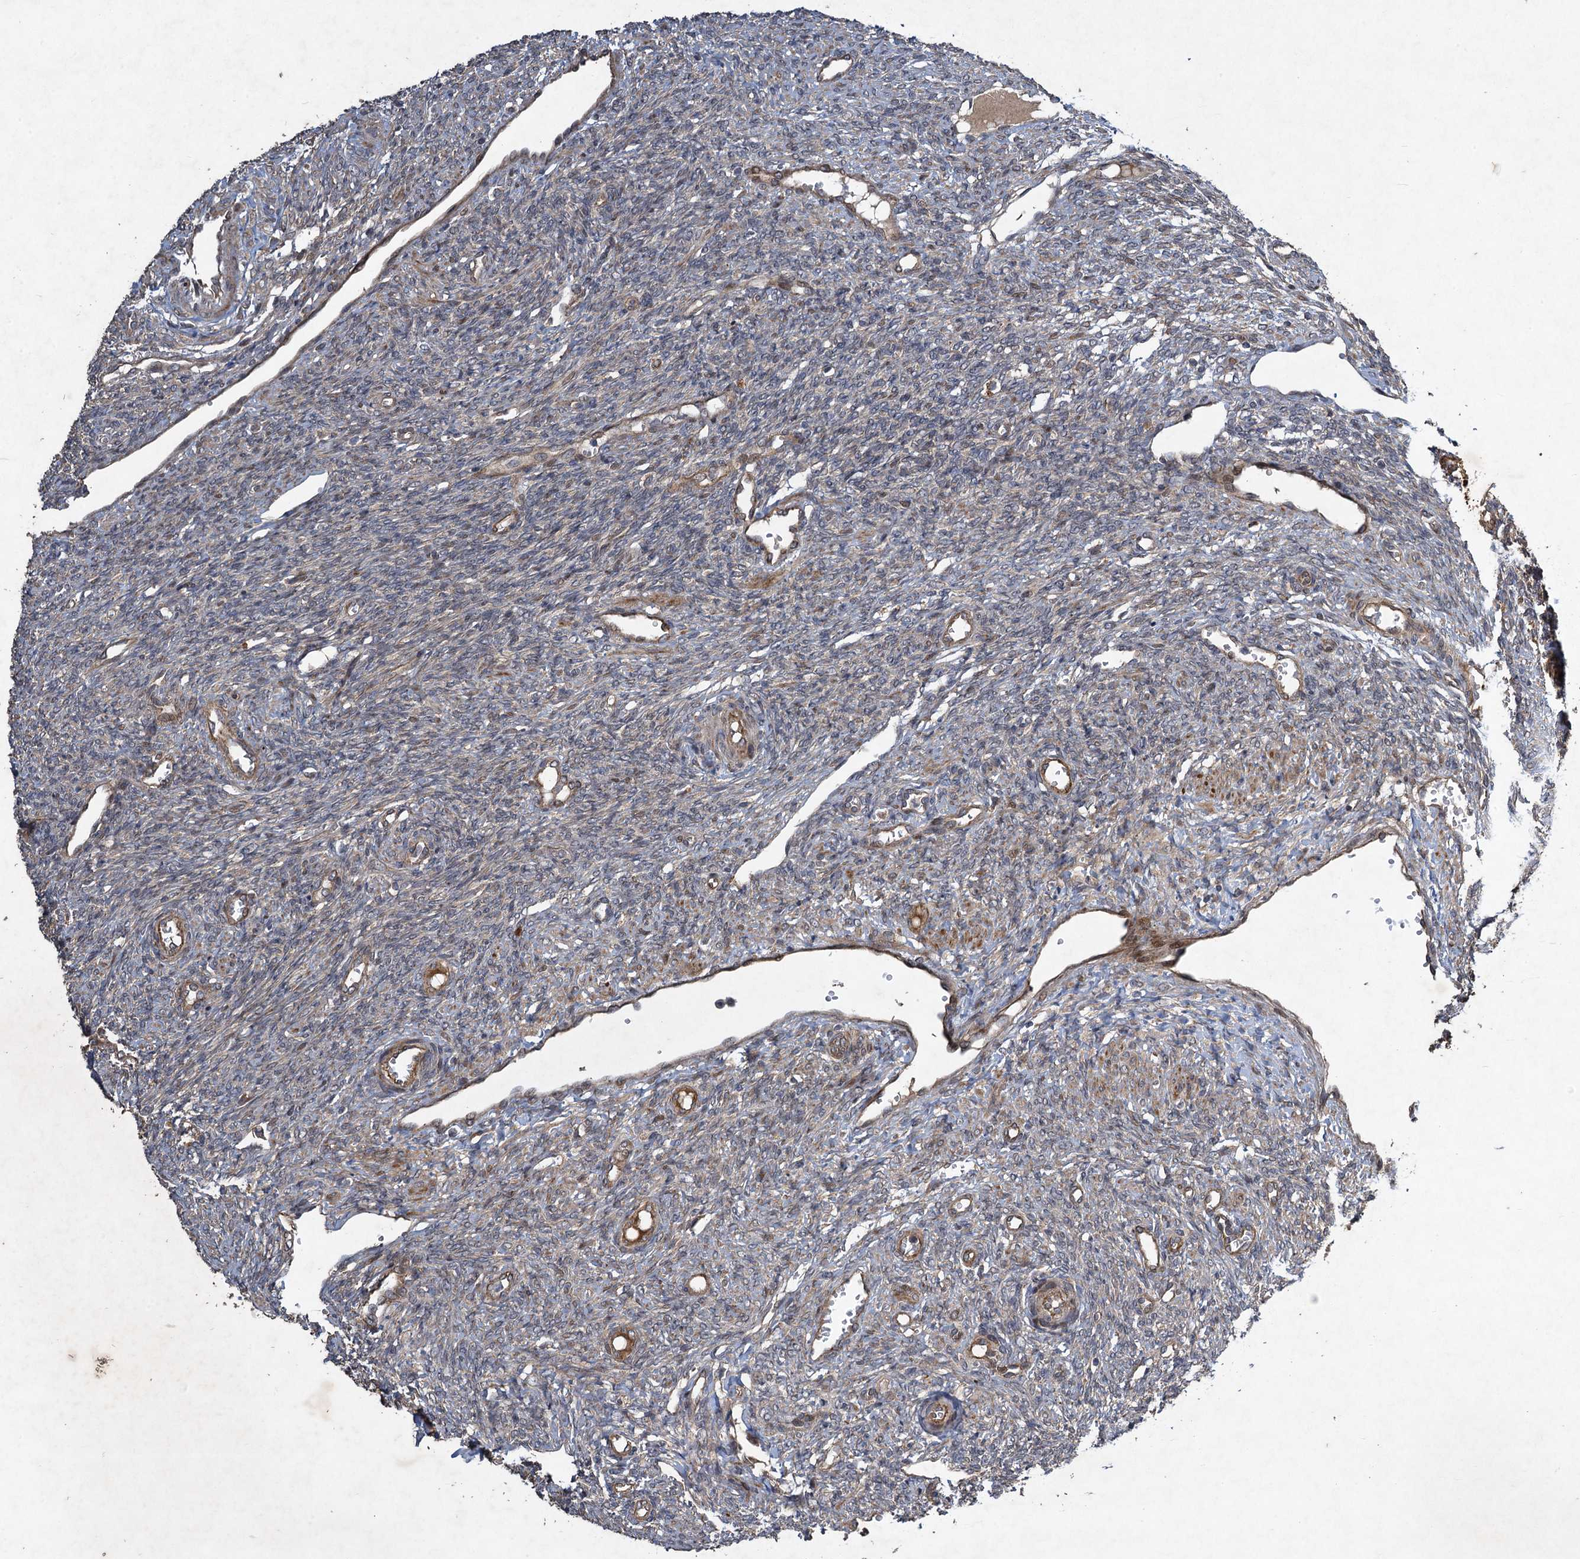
{"staining": {"intensity": "weak", "quantity": ">75%", "location": "cytoplasmic/membranous"}, "tissue": "ovary", "cell_type": "Follicle cells", "image_type": "normal", "snomed": [{"axis": "morphology", "description": "Normal tissue, NOS"}, {"axis": "topography", "description": "Ovary"}], "caption": "Brown immunohistochemical staining in normal ovary reveals weak cytoplasmic/membranous expression in about >75% of follicle cells. Ihc stains the protein of interest in brown and the nuclei are stained blue.", "gene": "NUDT22", "patient": {"sex": "female", "age": 41}}